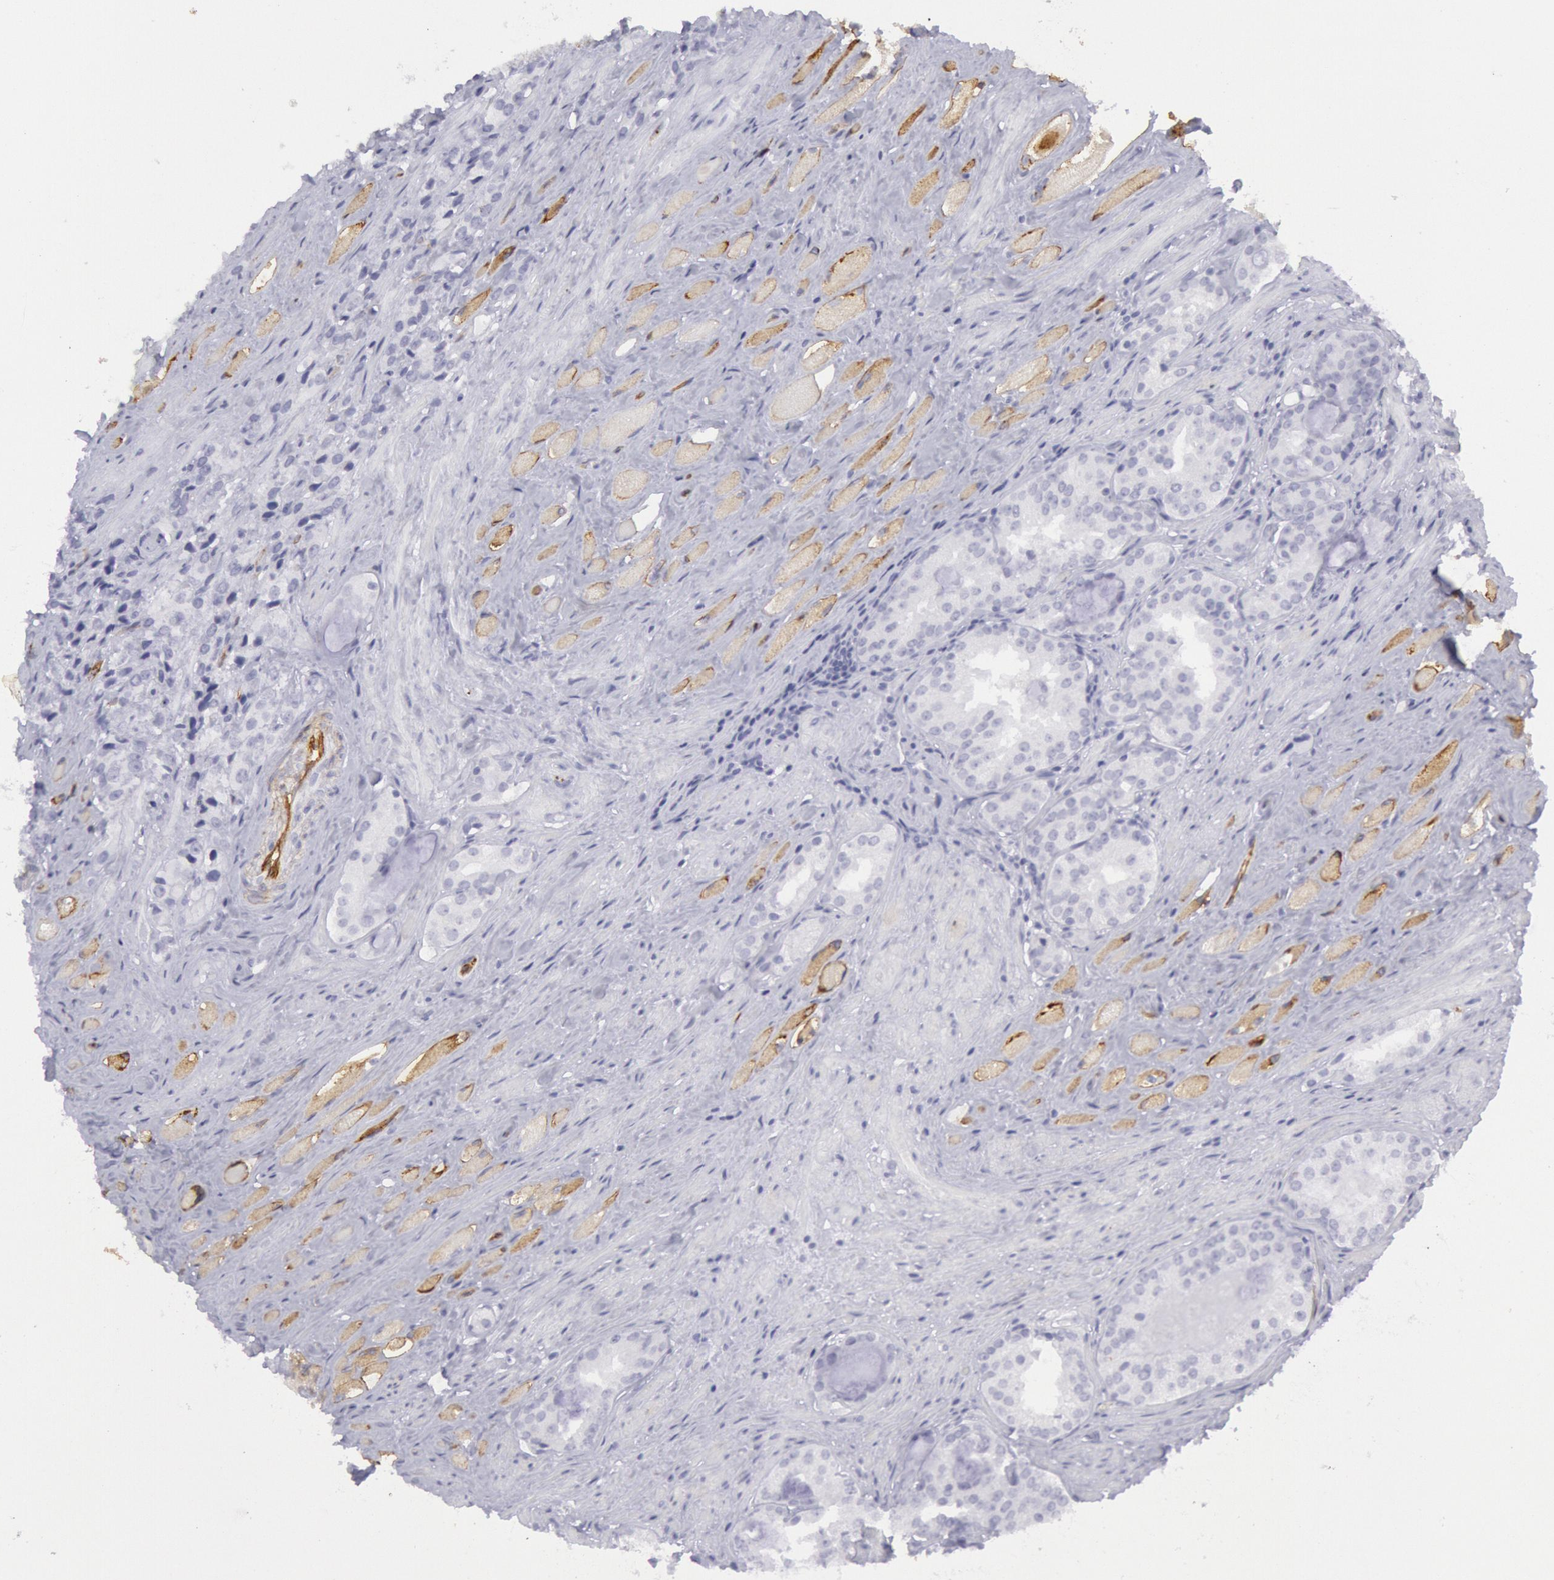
{"staining": {"intensity": "negative", "quantity": "none", "location": "none"}, "tissue": "prostate cancer", "cell_type": "Tumor cells", "image_type": "cancer", "snomed": [{"axis": "morphology", "description": "Adenocarcinoma, Medium grade"}, {"axis": "topography", "description": "Prostate"}], "caption": "Immunohistochemistry histopathology image of prostate cancer stained for a protein (brown), which reveals no staining in tumor cells.", "gene": "CDH13", "patient": {"sex": "male", "age": 73}}